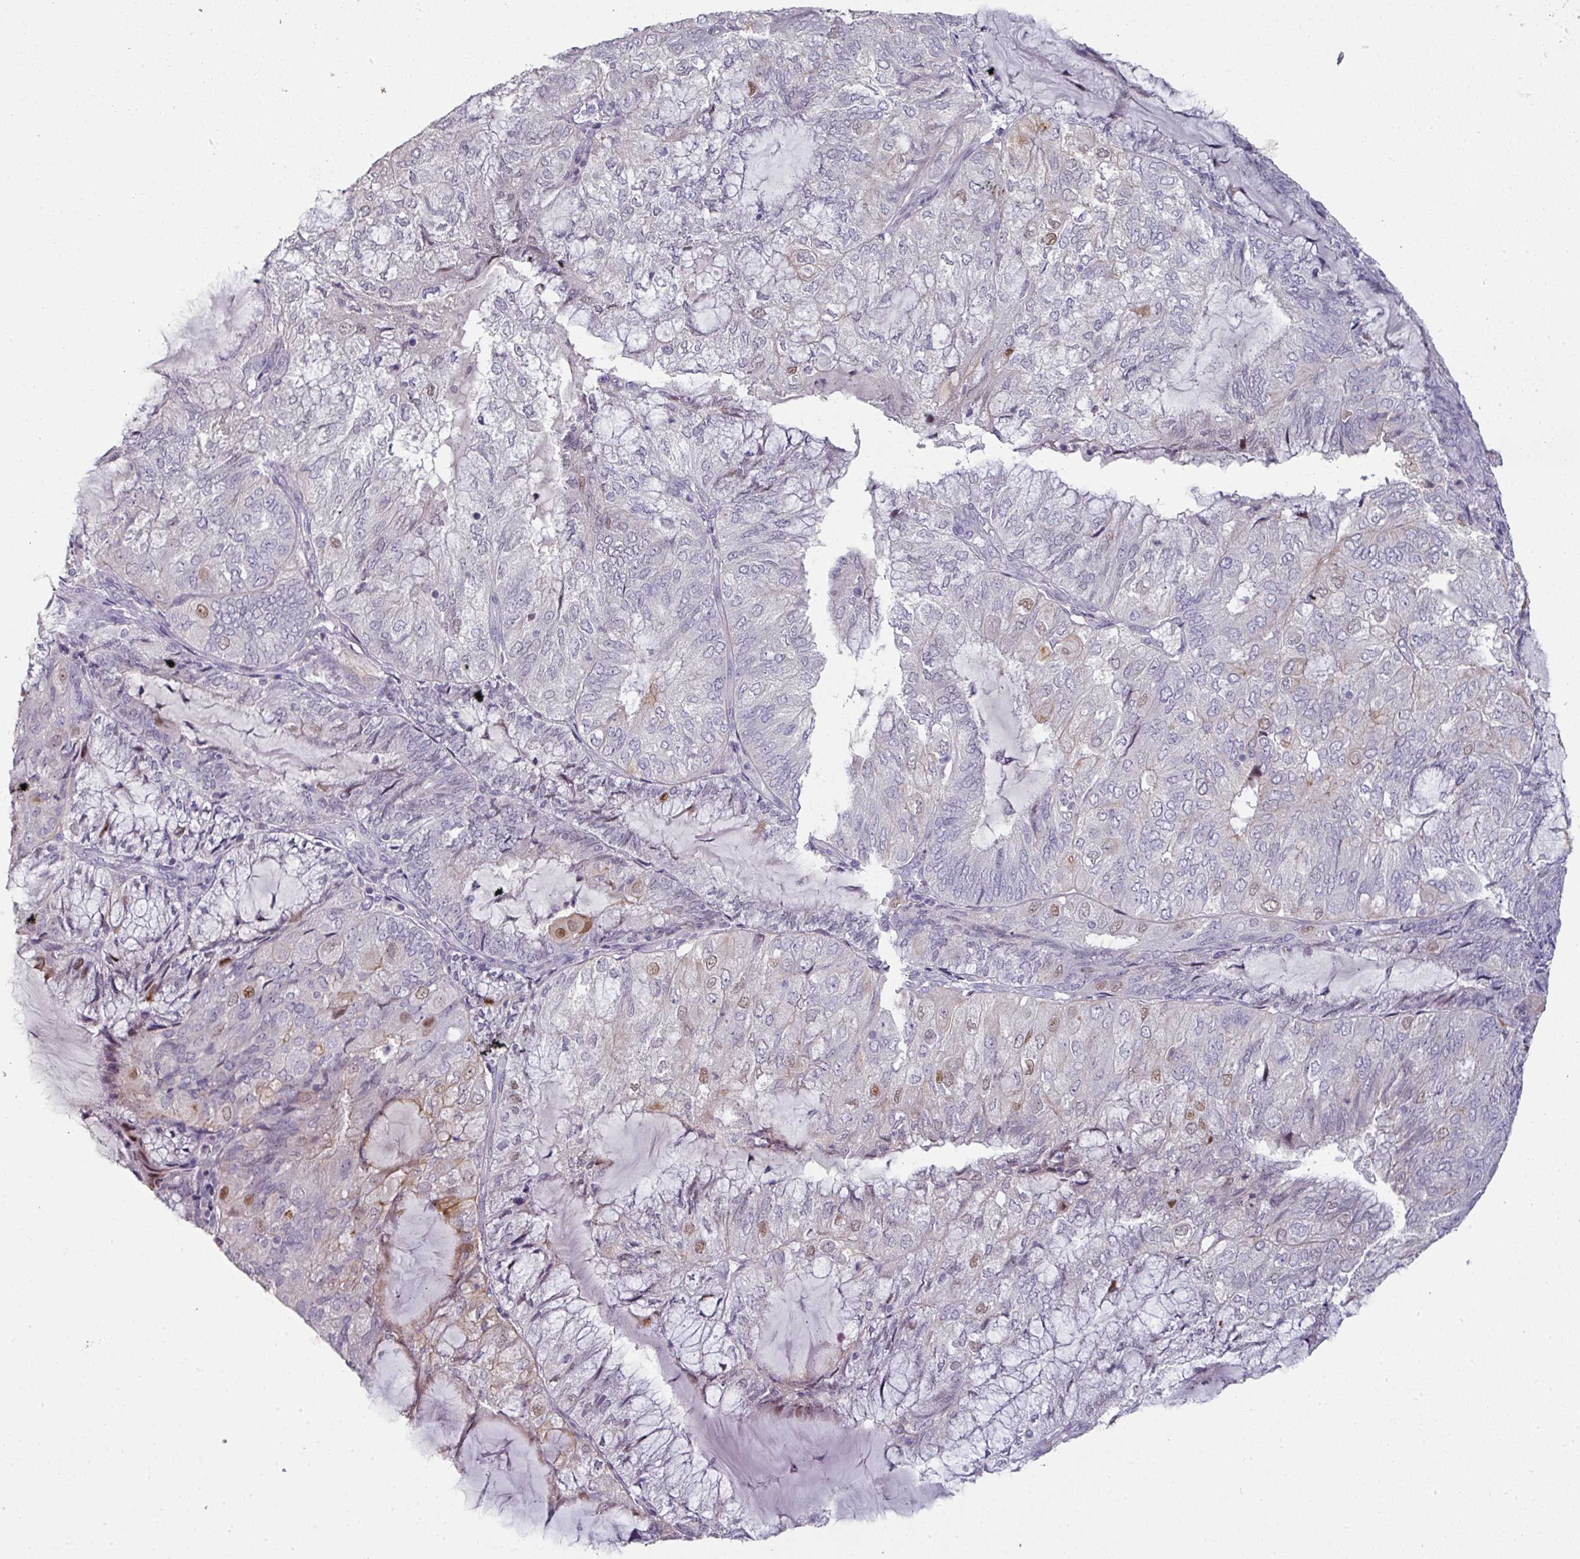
{"staining": {"intensity": "moderate", "quantity": "<25%", "location": "nuclear"}, "tissue": "endometrial cancer", "cell_type": "Tumor cells", "image_type": "cancer", "snomed": [{"axis": "morphology", "description": "Adenocarcinoma, NOS"}, {"axis": "topography", "description": "Endometrium"}], "caption": "Moderate nuclear expression is present in about <25% of tumor cells in adenocarcinoma (endometrial).", "gene": "GTF2H3", "patient": {"sex": "female", "age": 81}}